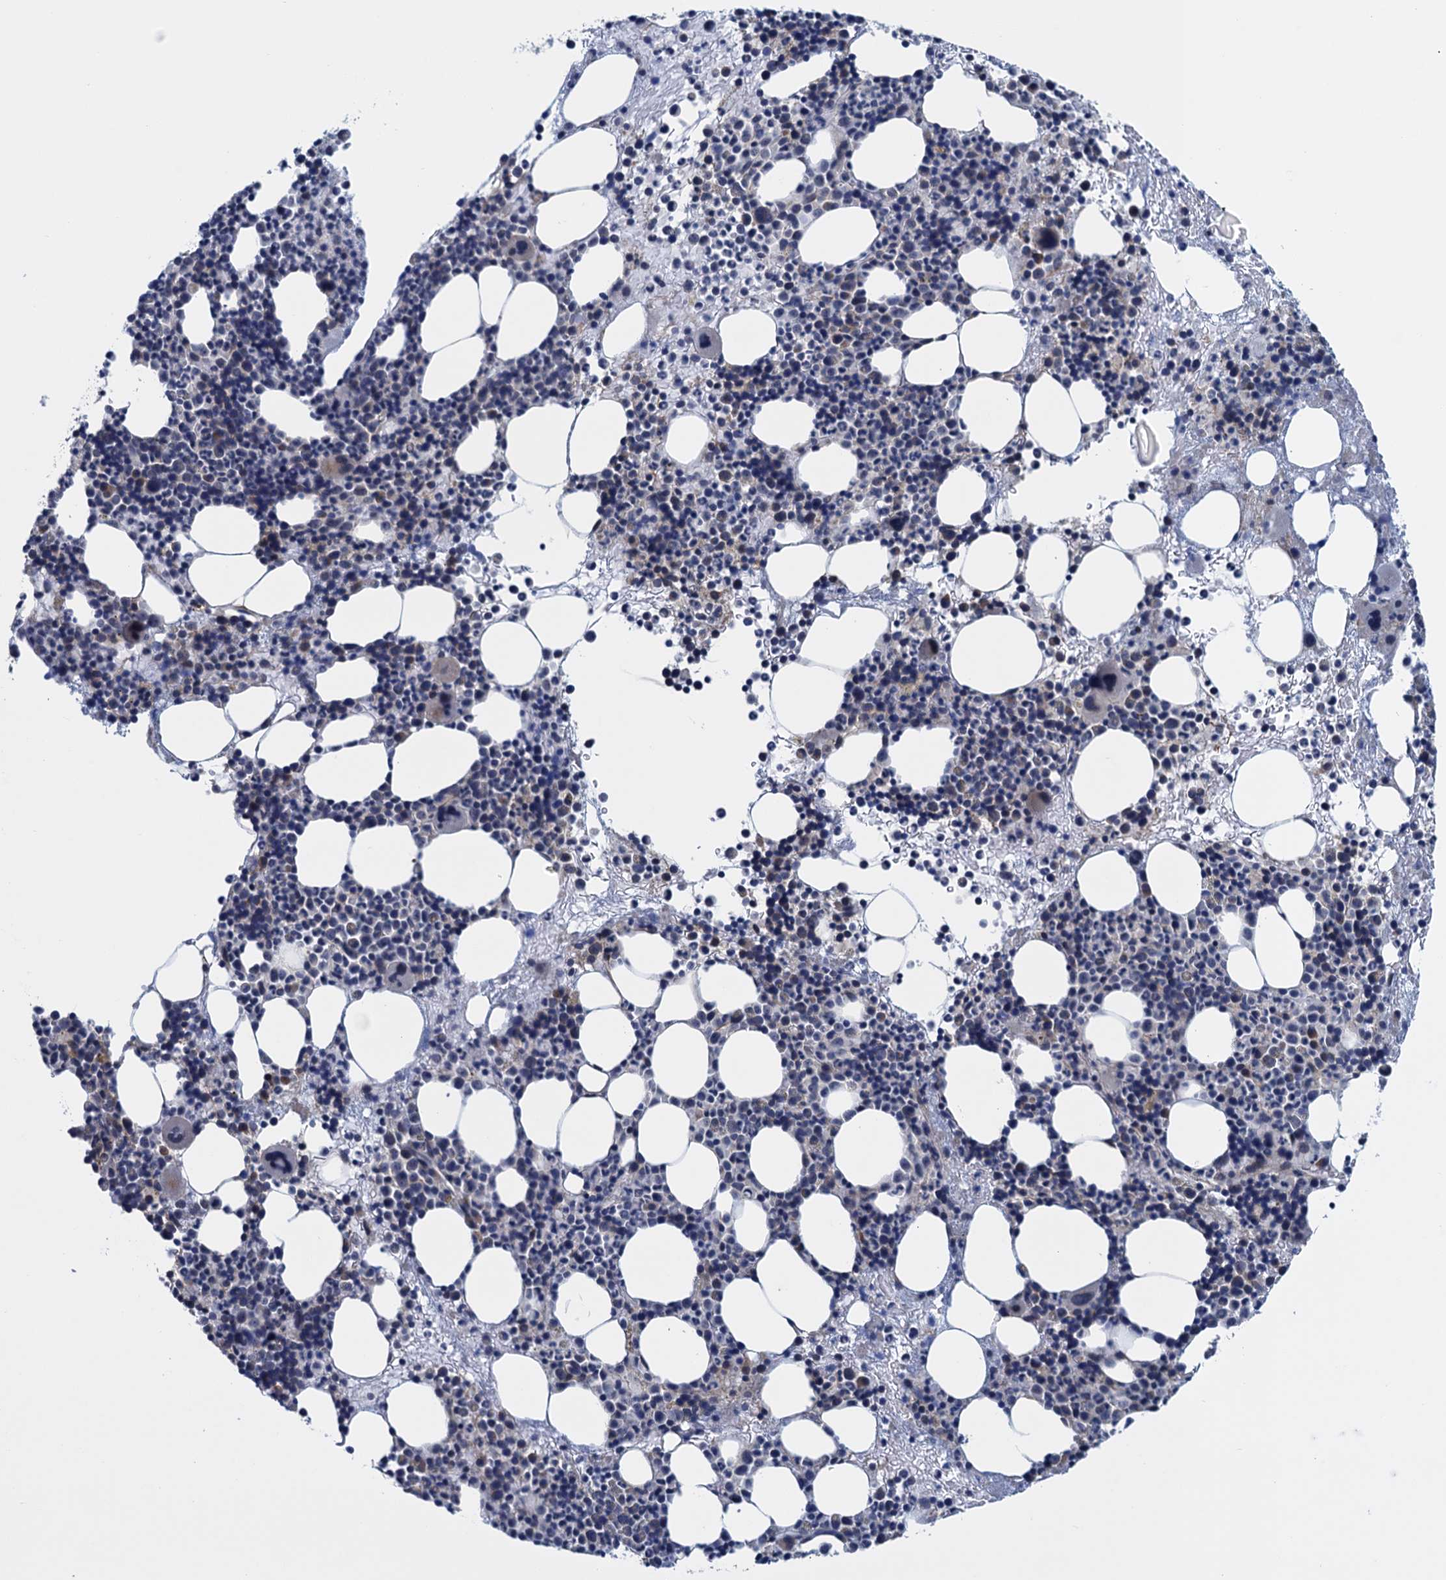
{"staining": {"intensity": "moderate", "quantity": "<25%", "location": "nuclear"}, "tissue": "bone marrow", "cell_type": "Hematopoietic cells", "image_type": "normal", "snomed": [{"axis": "morphology", "description": "Normal tissue, NOS"}, {"axis": "topography", "description": "Bone marrow"}], "caption": "Moderate nuclear positivity is identified in approximately <25% of hematopoietic cells in normal bone marrow.", "gene": "SAE1", "patient": {"sex": "male", "age": 51}}